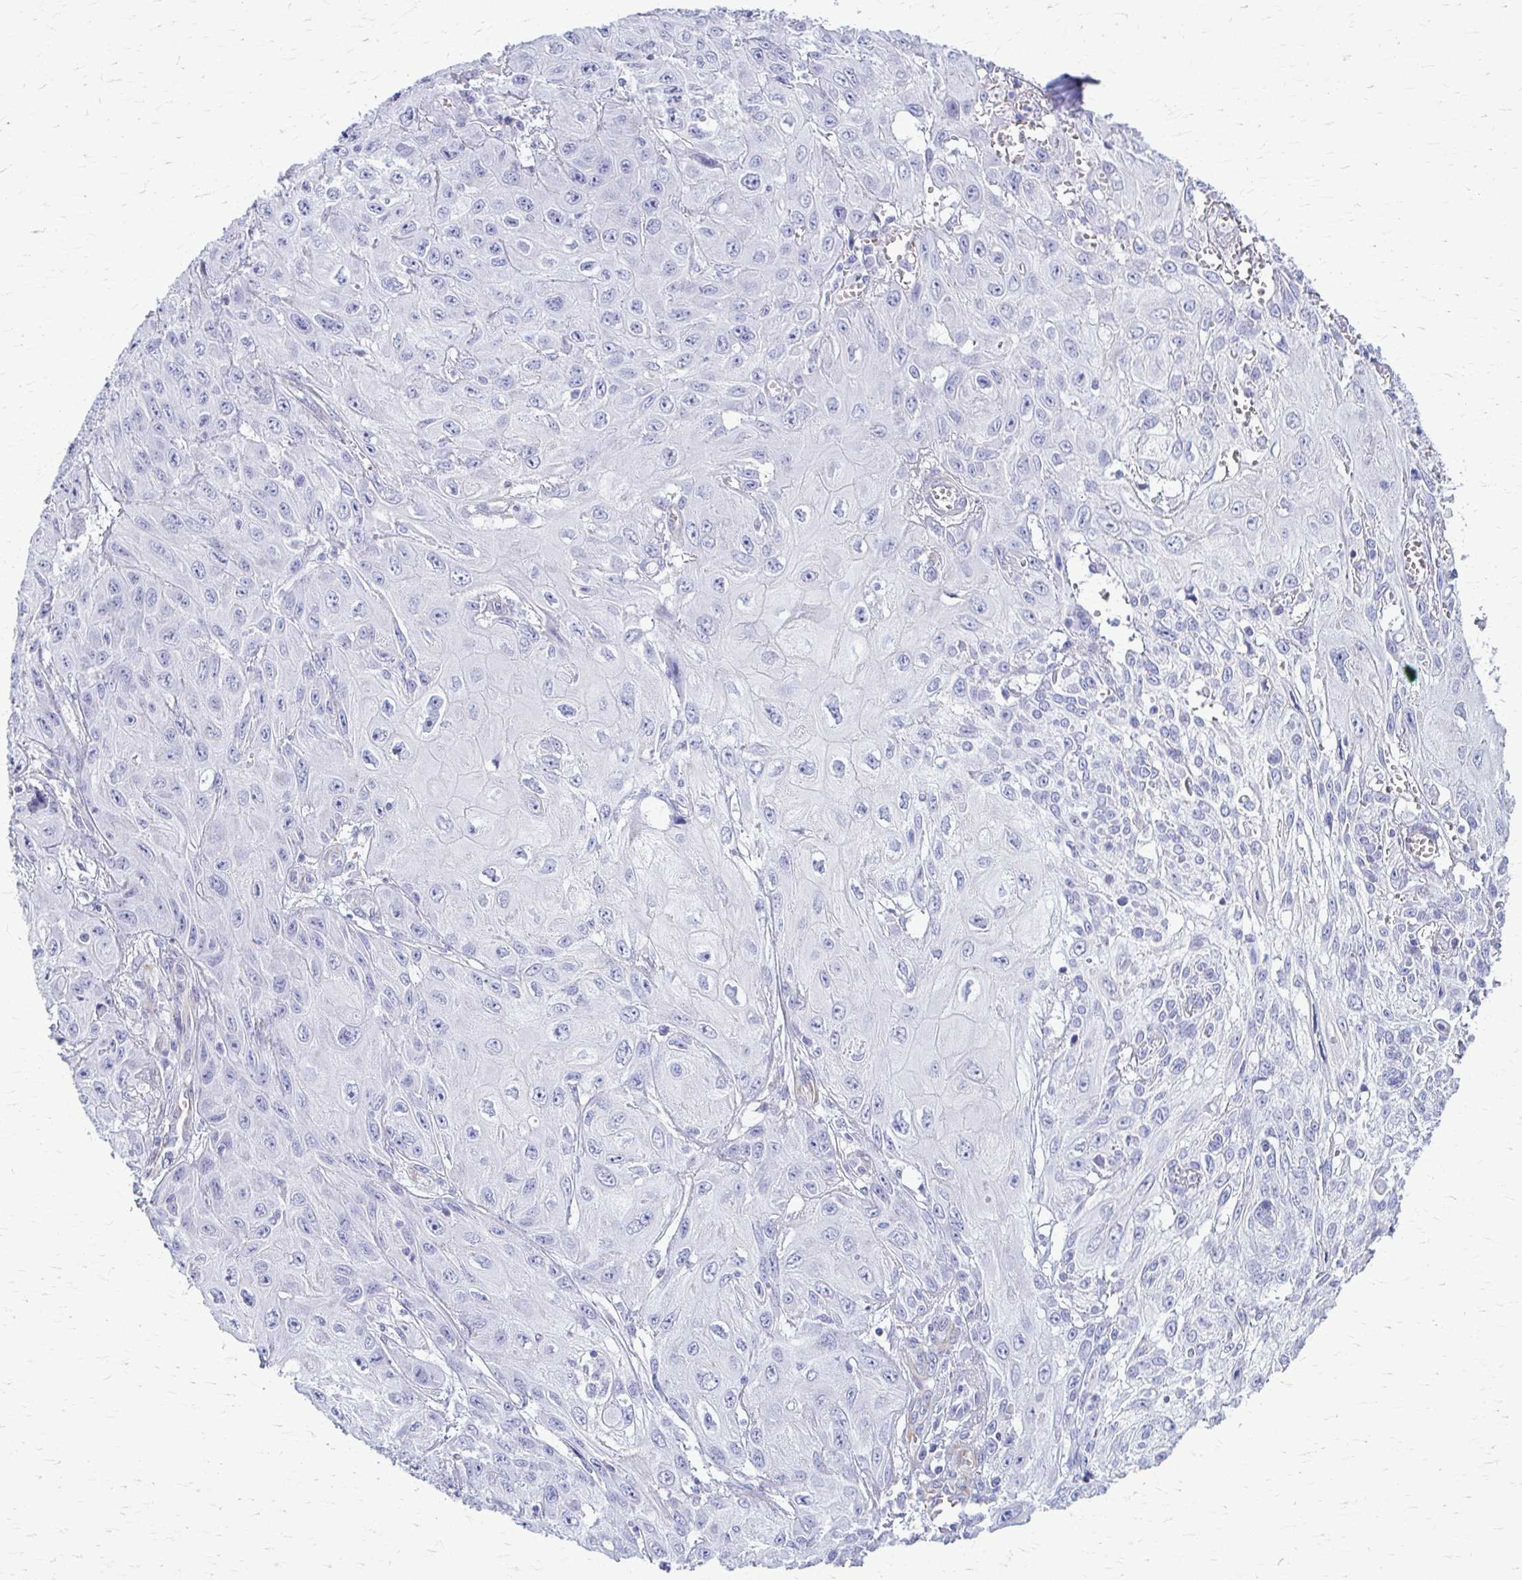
{"staining": {"intensity": "negative", "quantity": "none", "location": "none"}, "tissue": "skin cancer", "cell_type": "Tumor cells", "image_type": "cancer", "snomed": [{"axis": "morphology", "description": "Squamous cell carcinoma, NOS"}, {"axis": "topography", "description": "Skin"}, {"axis": "topography", "description": "Vulva"}], "caption": "This is a histopathology image of immunohistochemistry (IHC) staining of skin cancer, which shows no positivity in tumor cells.", "gene": "GFAP", "patient": {"sex": "female", "age": 71}}